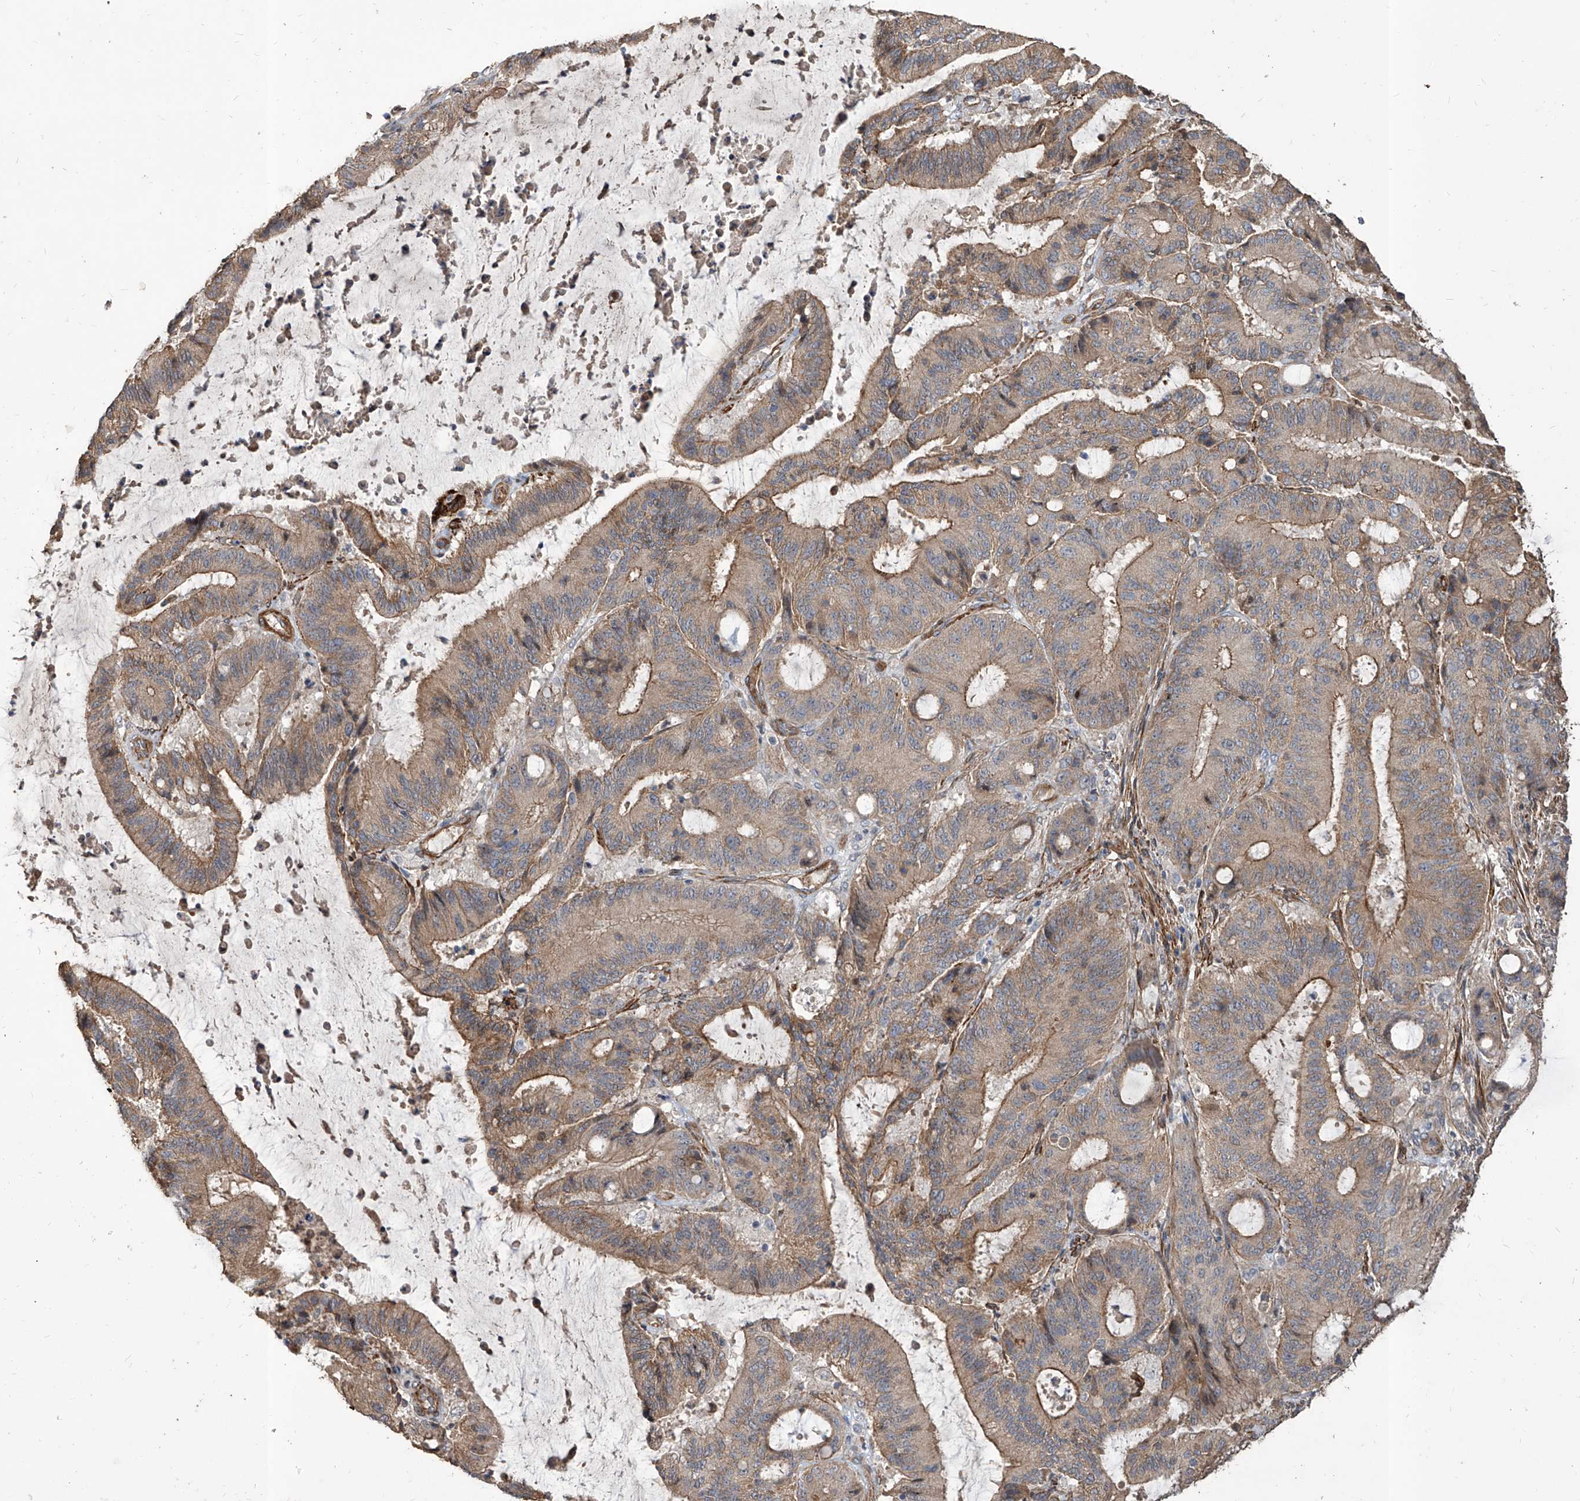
{"staining": {"intensity": "moderate", "quantity": ">75%", "location": "cytoplasmic/membranous"}, "tissue": "liver cancer", "cell_type": "Tumor cells", "image_type": "cancer", "snomed": [{"axis": "morphology", "description": "Normal tissue, NOS"}, {"axis": "morphology", "description": "Cholangiocarcinoma"}, {"axis": "topography", "description": "Liver"}, {"axis": "topography", "description": "Peripheral nerve tissue"}], "caption": "Human liver cancer stained with a brown dye reveals moderate cytoplasmic/membranous positive positivity in approximately >75% of tumor cells.", "gene": "FAM83B", "patient": {"sex": "female", "age": 73}}